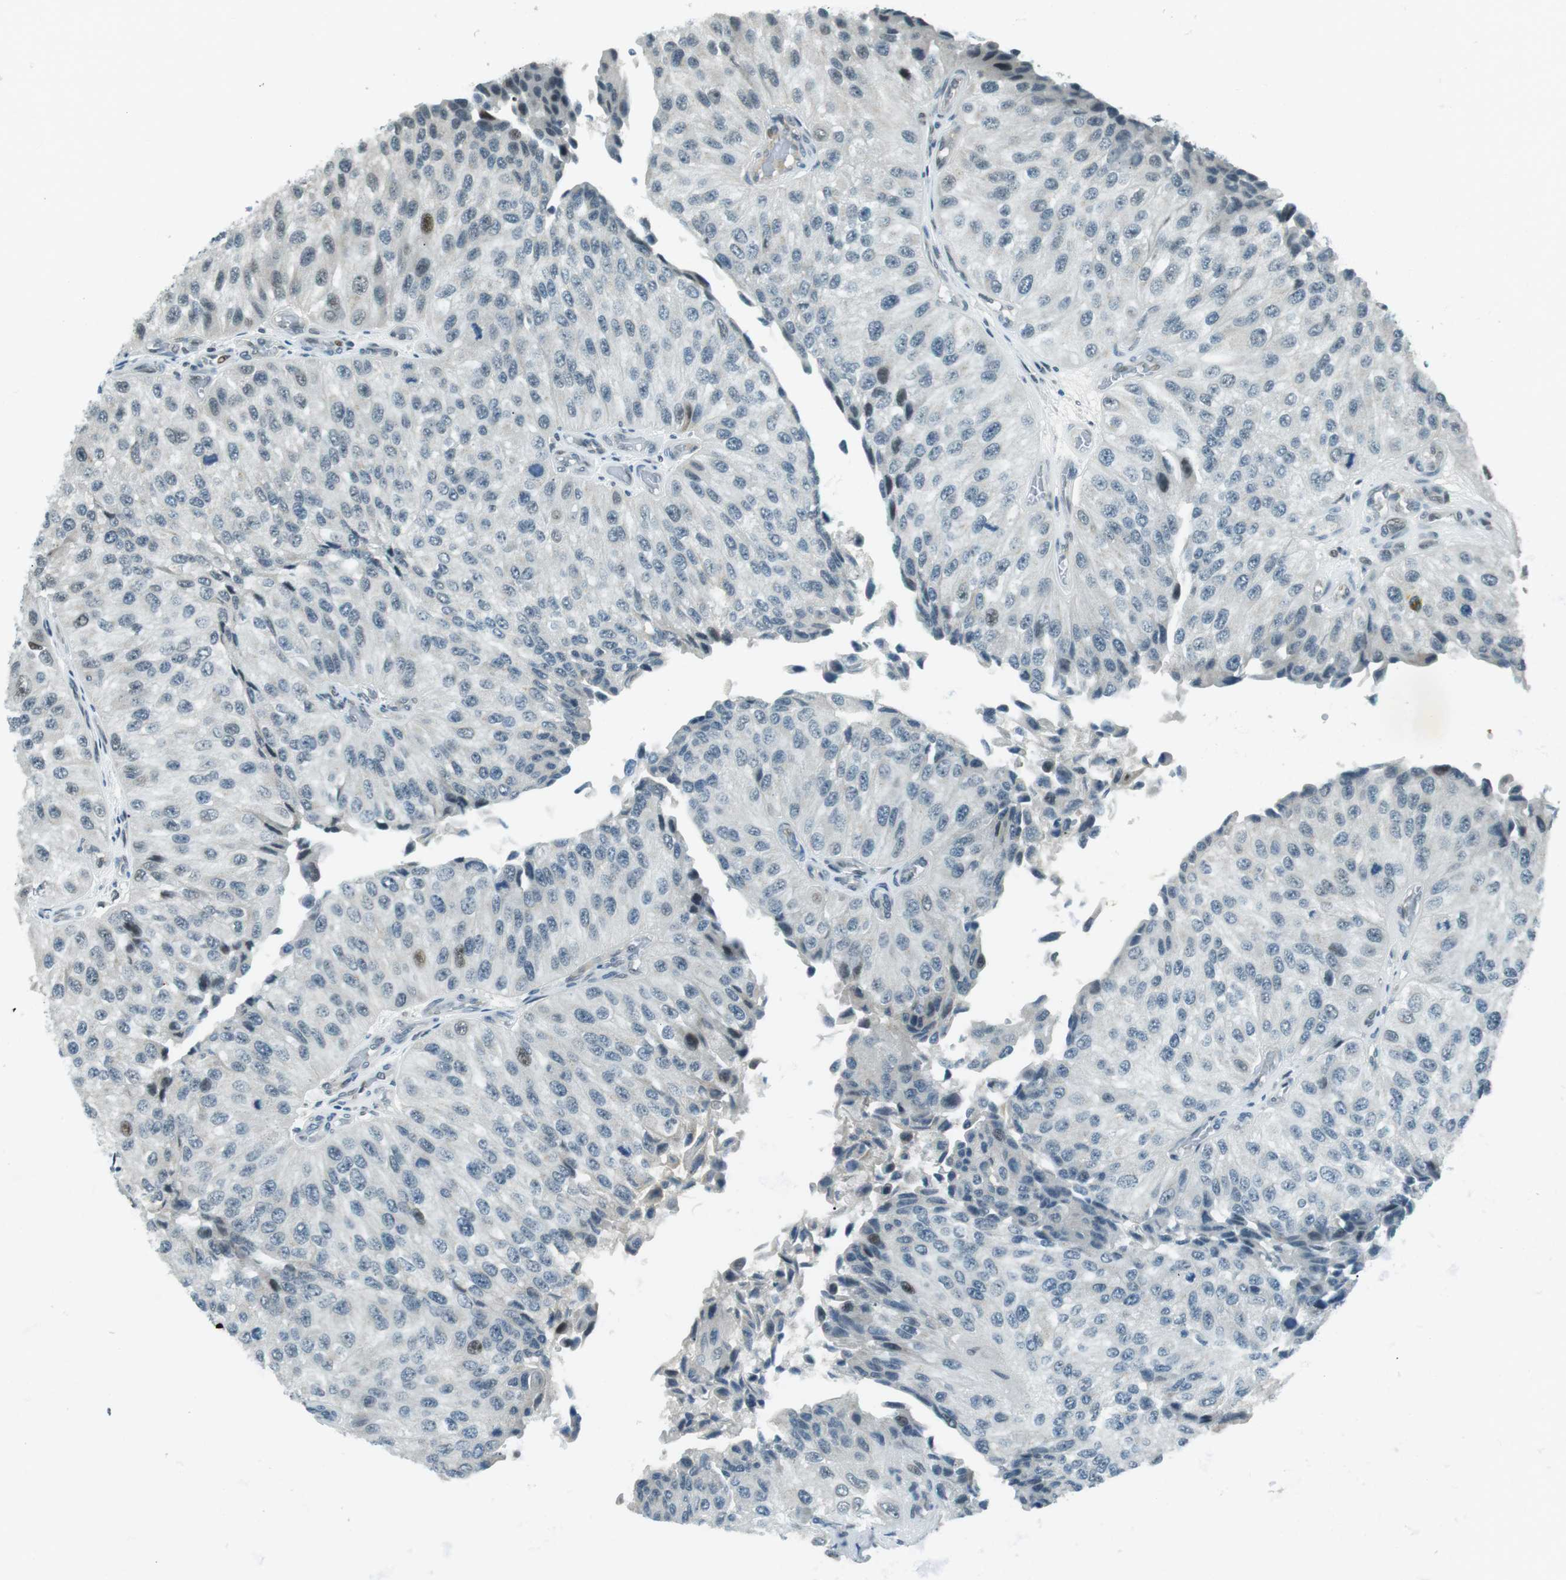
{"staining": {"intensity": "moderate", "quantity": "<25%", "location": "nuclear"}, "tissue": "urothelial cancer", "cell_type": "Tumor cells", "image_type": "cancer", "snomed": [{"axis": "morphology", "description": "Urothelial carcinoma, High grade"}, {"axis": "topography", "description": "Kidney"}, {"axis": "topography", "description": "Urinary bladder"}], "caption": "Immunohistochemical staining of human high-grade urothelial carcinoma reveals low levels of moderate nuclear staining in approximately <25% of tumor cells.", "gene": "PJA1", "patient": {"sex": "male", "age": 77}}